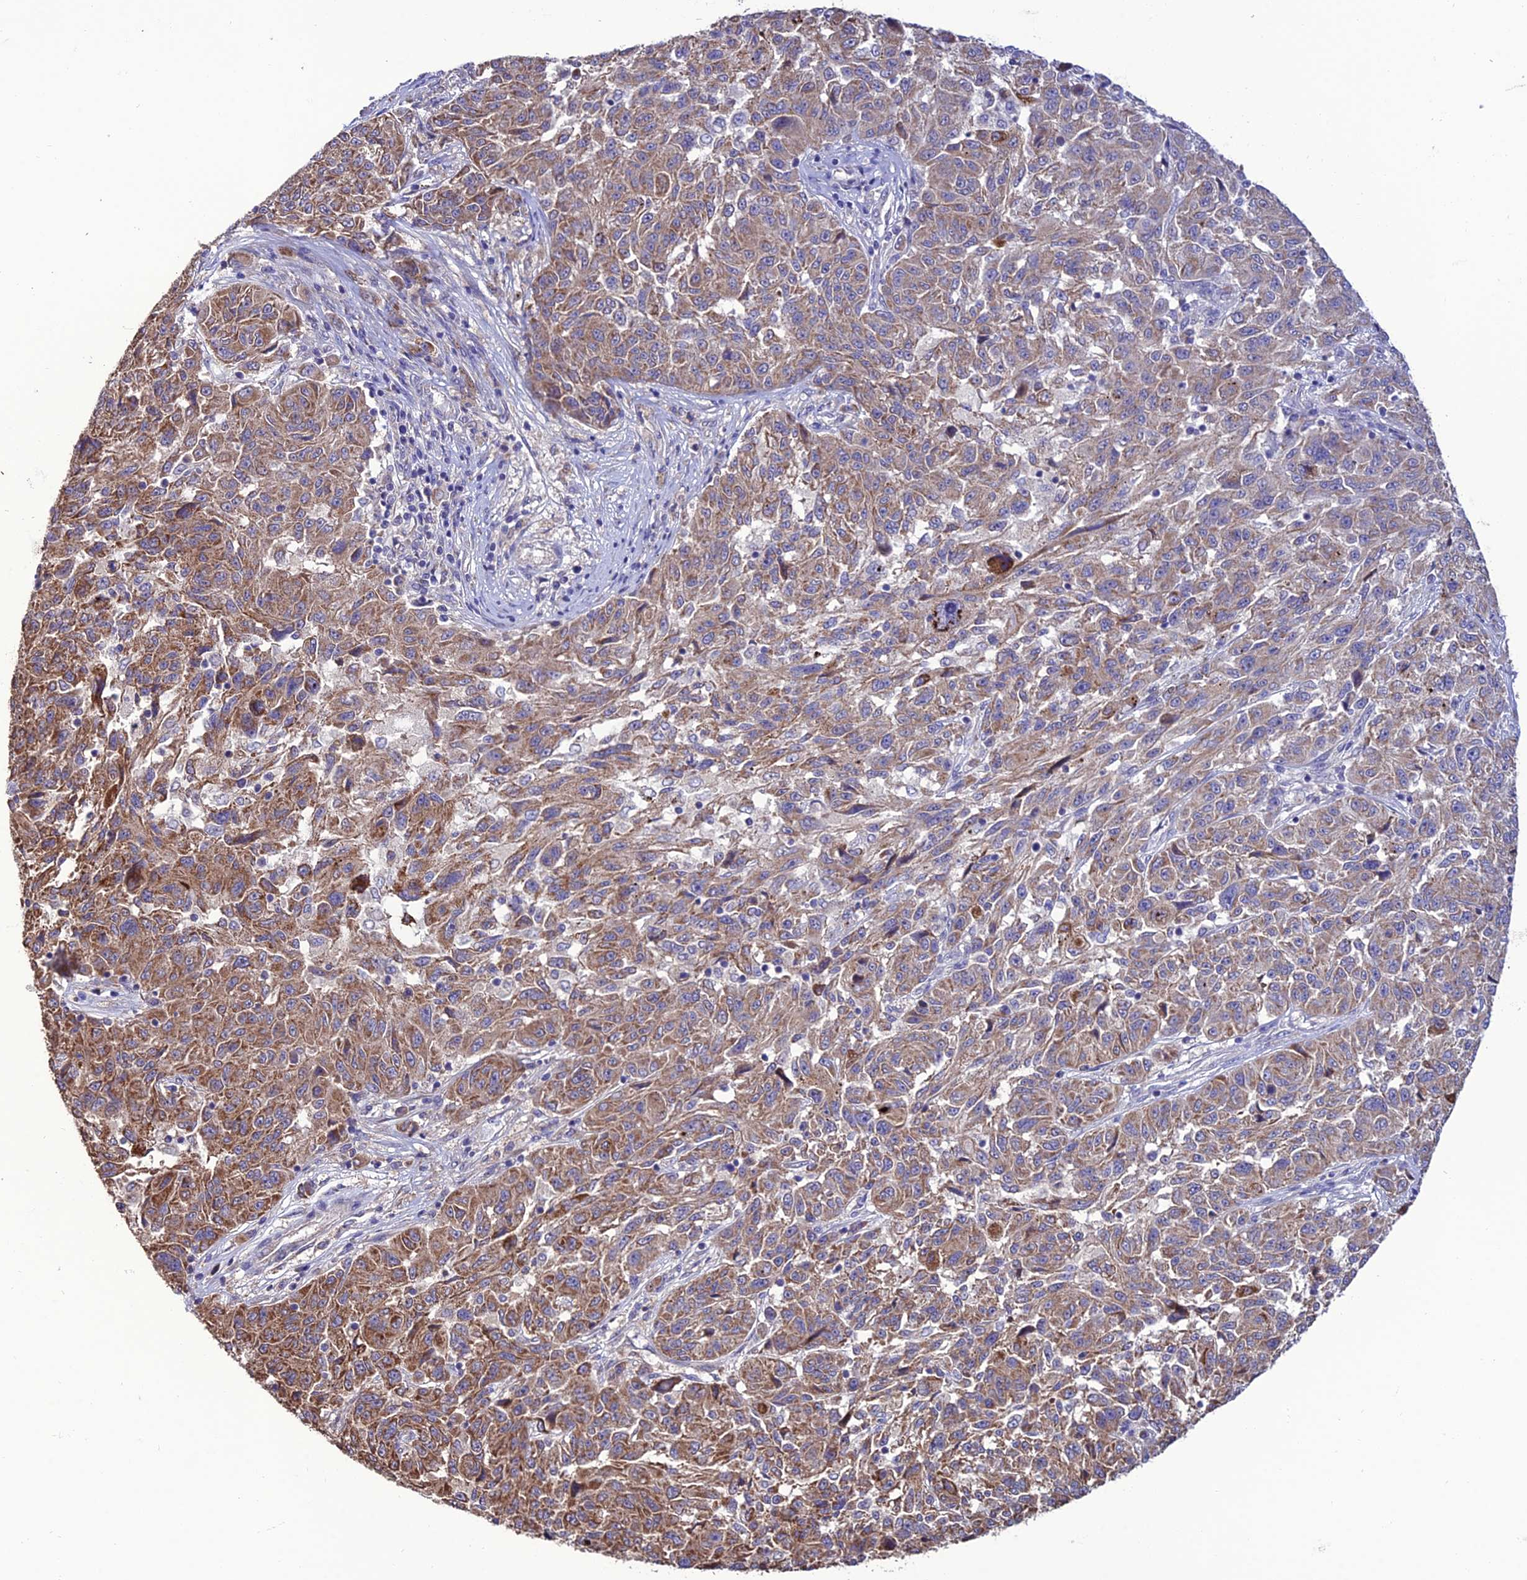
{"staining": {"intensity": "moderate", "quantity": "25%-75%", "location": "cytoplasmic/membranous"}, "tissue": "melanoma", "cell_type": "Tumor cells", "image_type": "cancer", "snomed": [{"axis": "morphology", "description": "Malignant melanoma, NOS"}, {"axis": "topography", "description": "Skin"}], "caption": "The micrograph exhibits staining of melanoma, revealing moderate cytoplasmic/membranous protein expression (brown color) within tumor cells. (brown staining indicates protein expression, while blue staining denotes nuclei).", "gene": "HOGA1", "patient": {"sex": "male", "age": 53}}